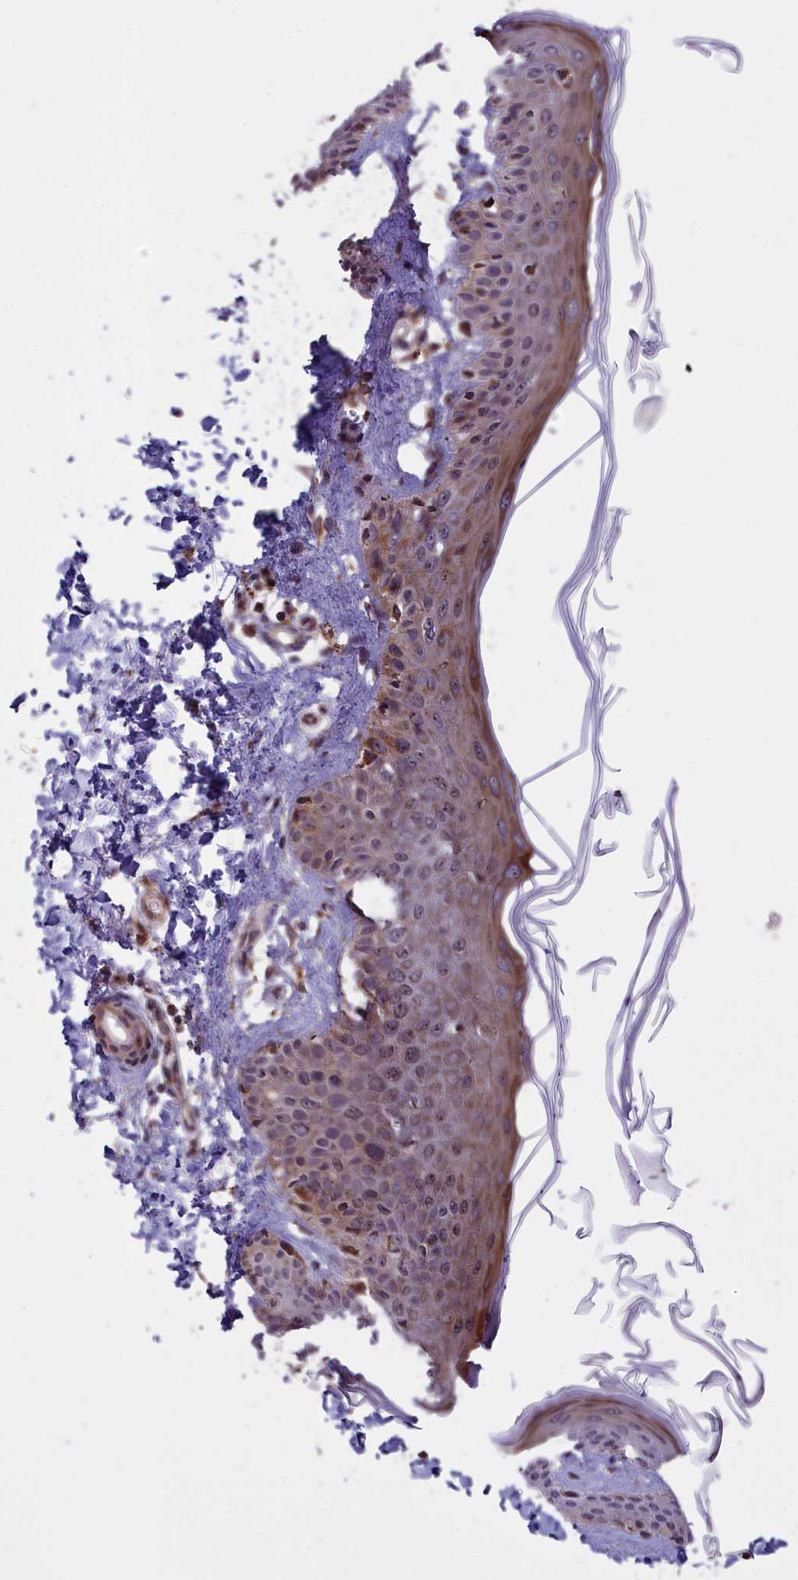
{"staining": {"intensity": "moderate", "quantity": ">75%", "location": "cytoplasmic/membranous"}, "tissue": "skin", "cell_type": "Fibroblasts", "image_type": "normal", "snomed": [{"axis": "morphology", "description": "Normal tissue, NOS"}, {"axis": "topography", "description": "Skin"}], "caption": "Skin stained with immunohistochemistry shows moderate cytoplasmic/membranous positivity in approximately >75% of fibroblasts.", "gene": "GLRX5", "patient": {"sex": "male", "age": 52}}